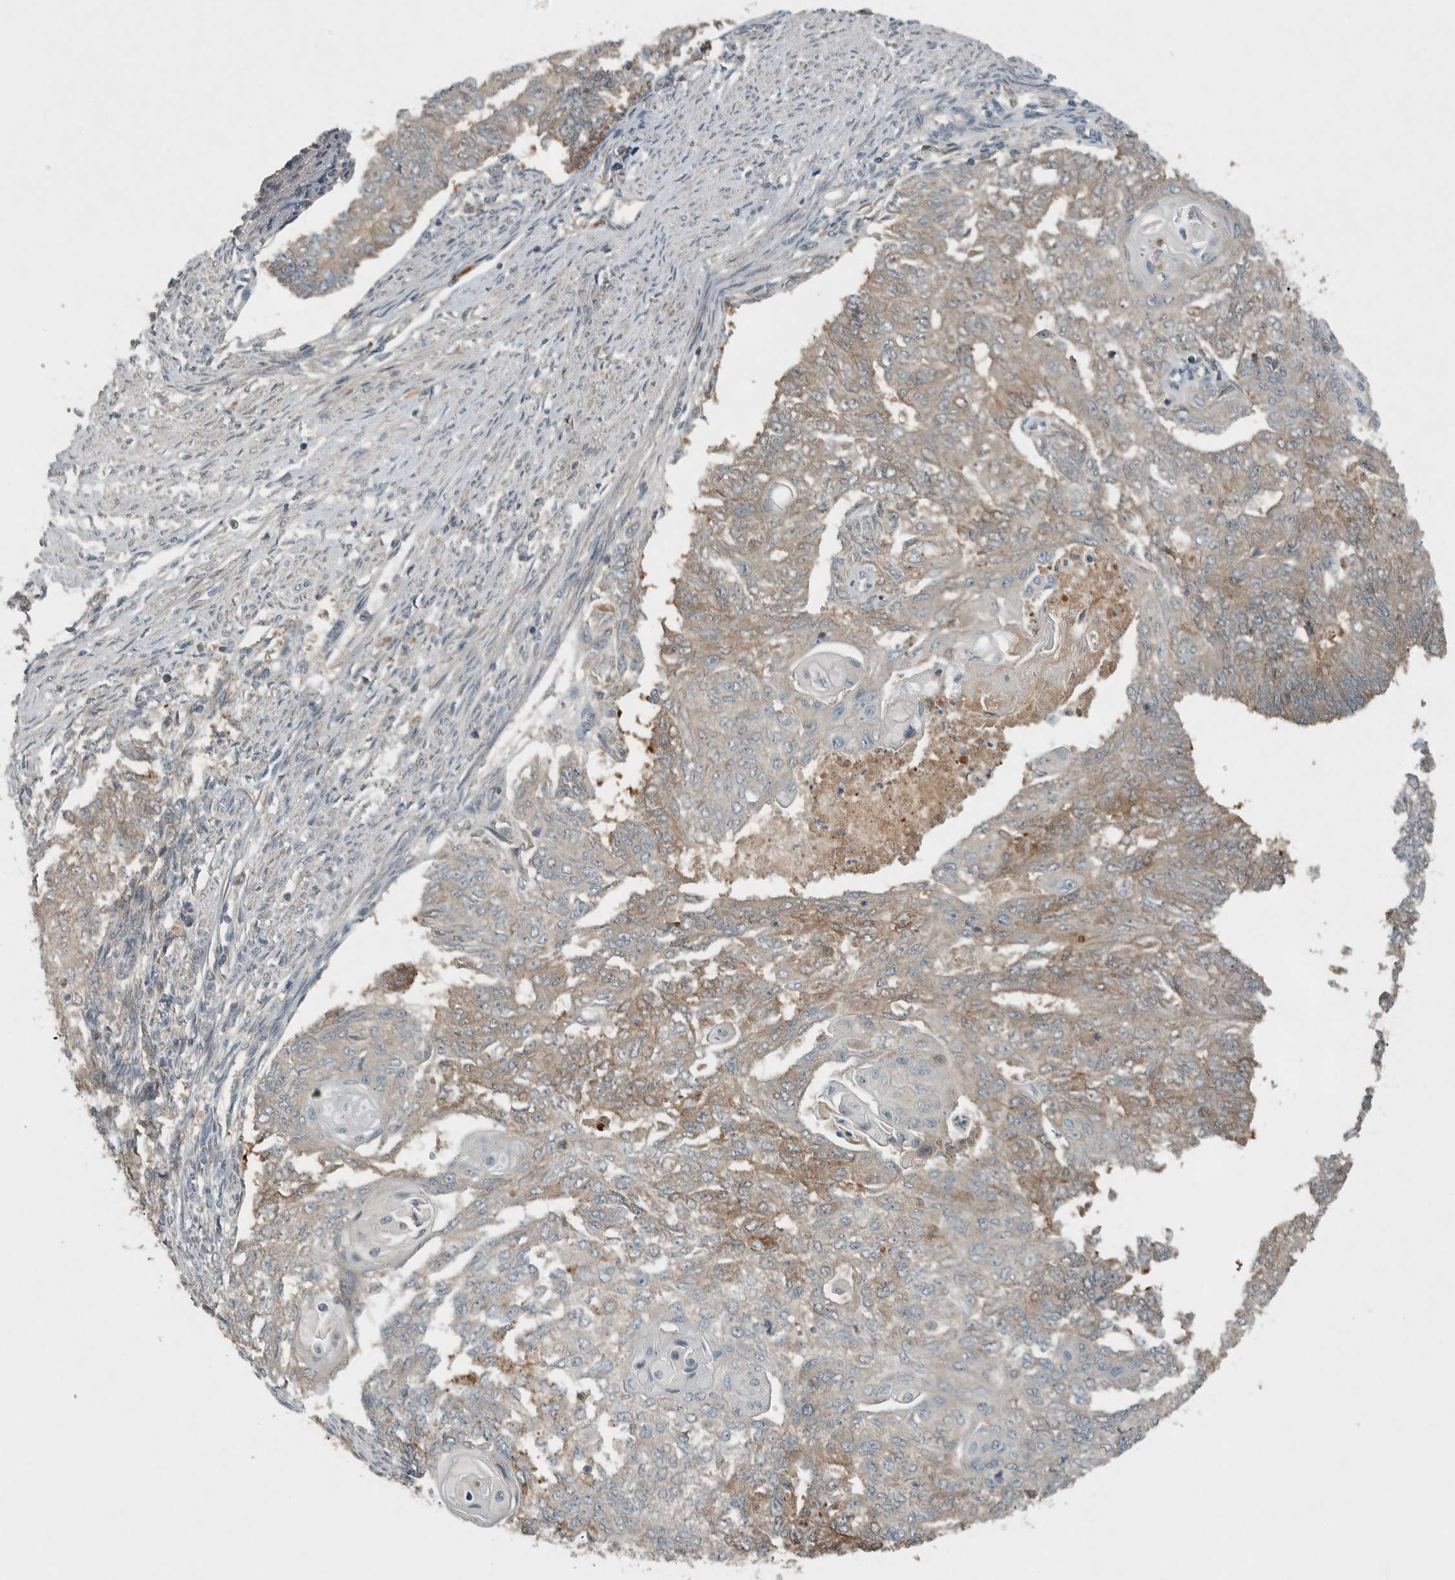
{"staining": {"intensity": "weak", "quantity": ">75%", "location": "cytoplasmic/membranous"}, "tissue": "endometrial cancer", "cell_type": "Tumor cells", "image_type": "cancer", "snomed": [{"axis": "morphology", "description": "Adenocarcinoma, NOS"}, {"axis": "topography", "description": "Endometrium"}], "caption": "The image reveals staining of adenocarcinoma (endometrial), revealing weak cytoplasmic/membranous protein expression (brown color) within tumor cells.", "gene": "CLCN2", "patient": {"sex": "female", "age": 32}}